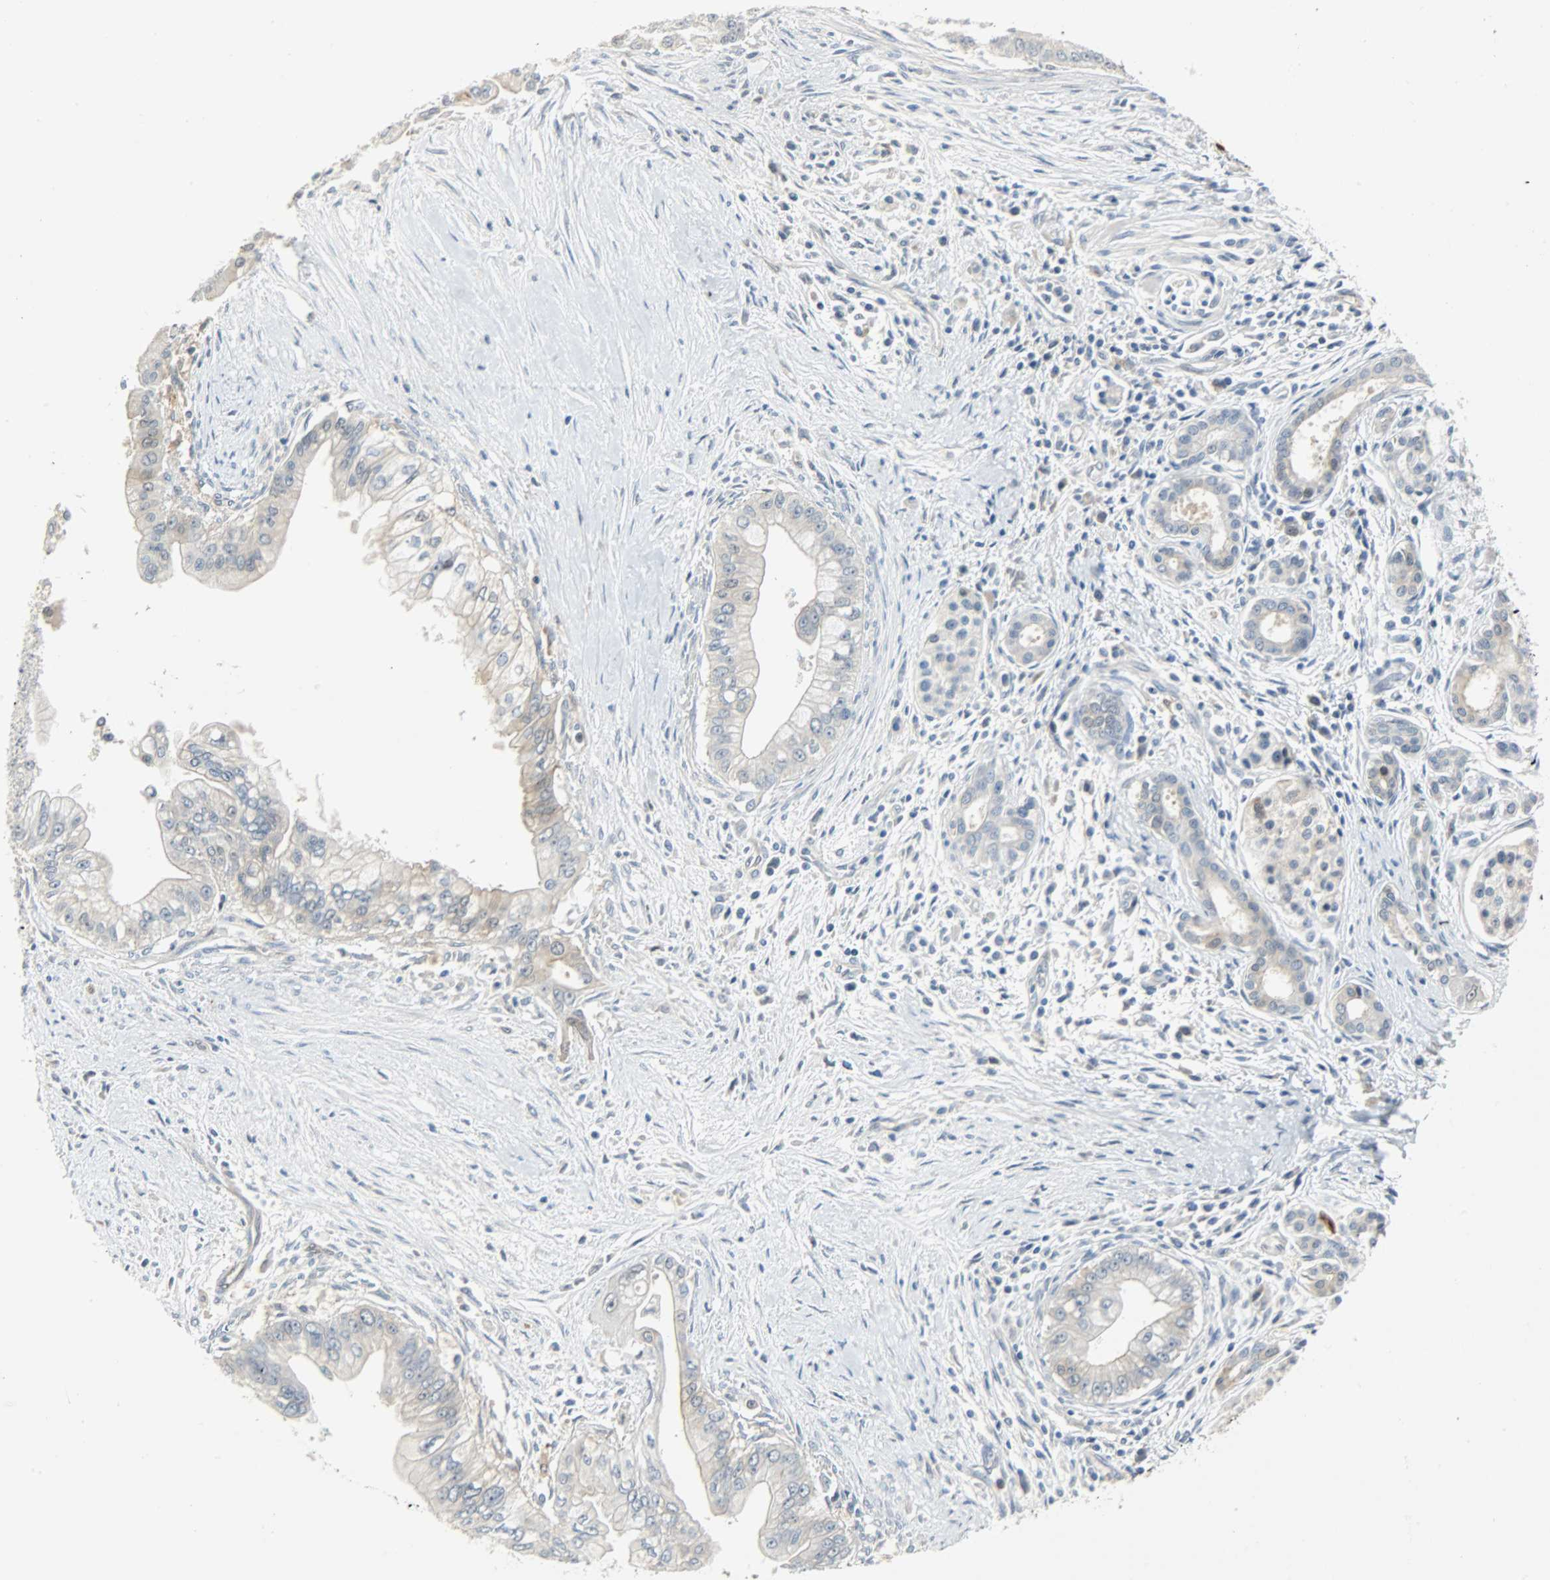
{"staining": {"intensity": "moderate", "quantity": ">75%", "location": "cytoplasmic/membranous"}, "tissue": "pancreatic cancer", "cell_type": "Tumor cells", "image_type": "cancer", "snomed": [{"axis": "morphology", "description": "Adenocarcinoma, NOS"}, {"axis": "topography", "description": "Pancreas"}], "caption": "Human pancreatic cancer stained with a protein marker reveals moderate staining in tumor cells.", "gene": "EIF4EBP1", "patient": {"sex": "male", "age": 59}}